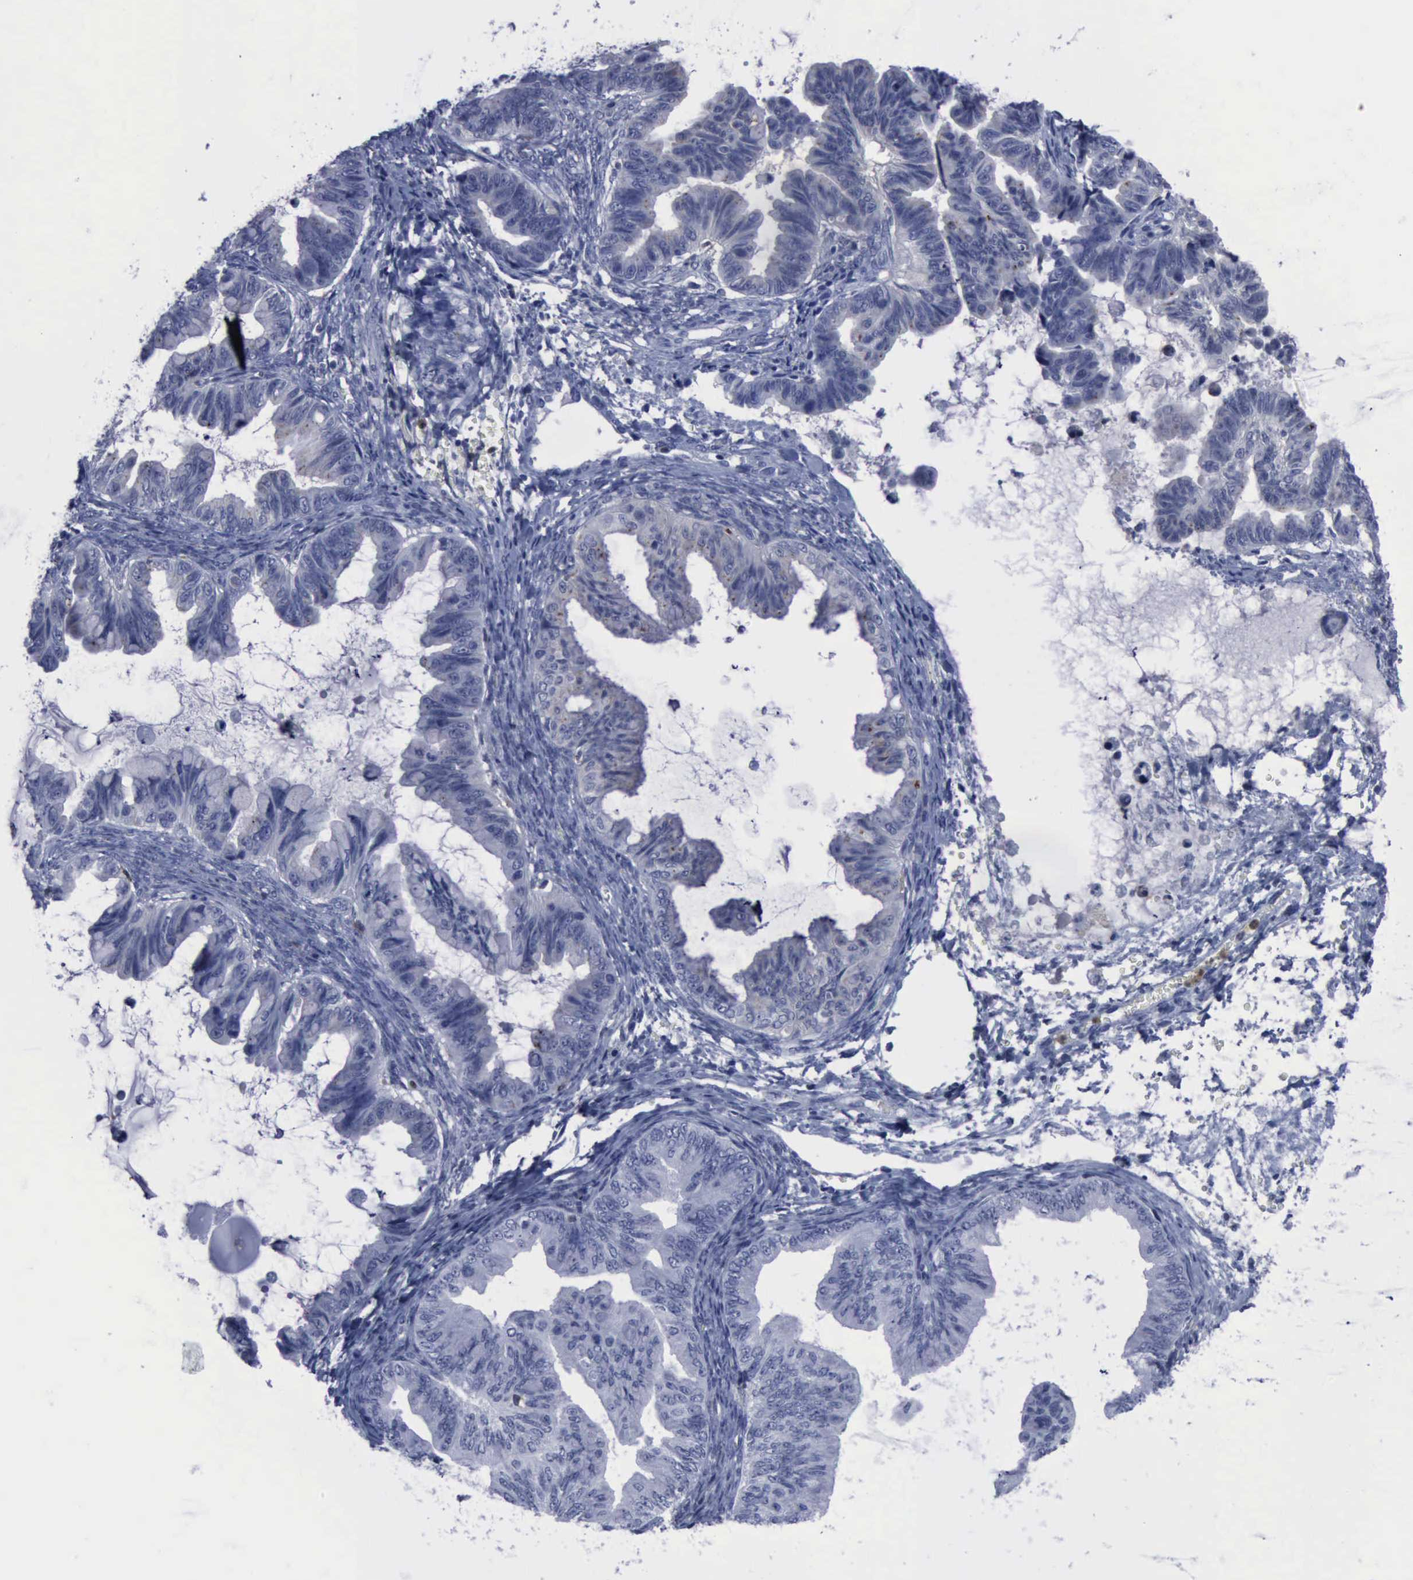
{"staining": {"intensity": "negative", "quantity": "none", "location": "none"}, "tissue": "ovarian cancer", "cell_type": "Tumor cells", "image_type": "cancer", "snomed": [{"axis": "morphology", "description": "Cystadenocarcinoma, mucinous, NOS"}, {"axis": "topography", "description": "Ovary"}], "caption": "Human ovarian cancer stained for a protein using immunohistochemistry exhibits no expression in tumor cells.", "gene": "CSTA", "patient": {"sex": "female", "age": 36}}